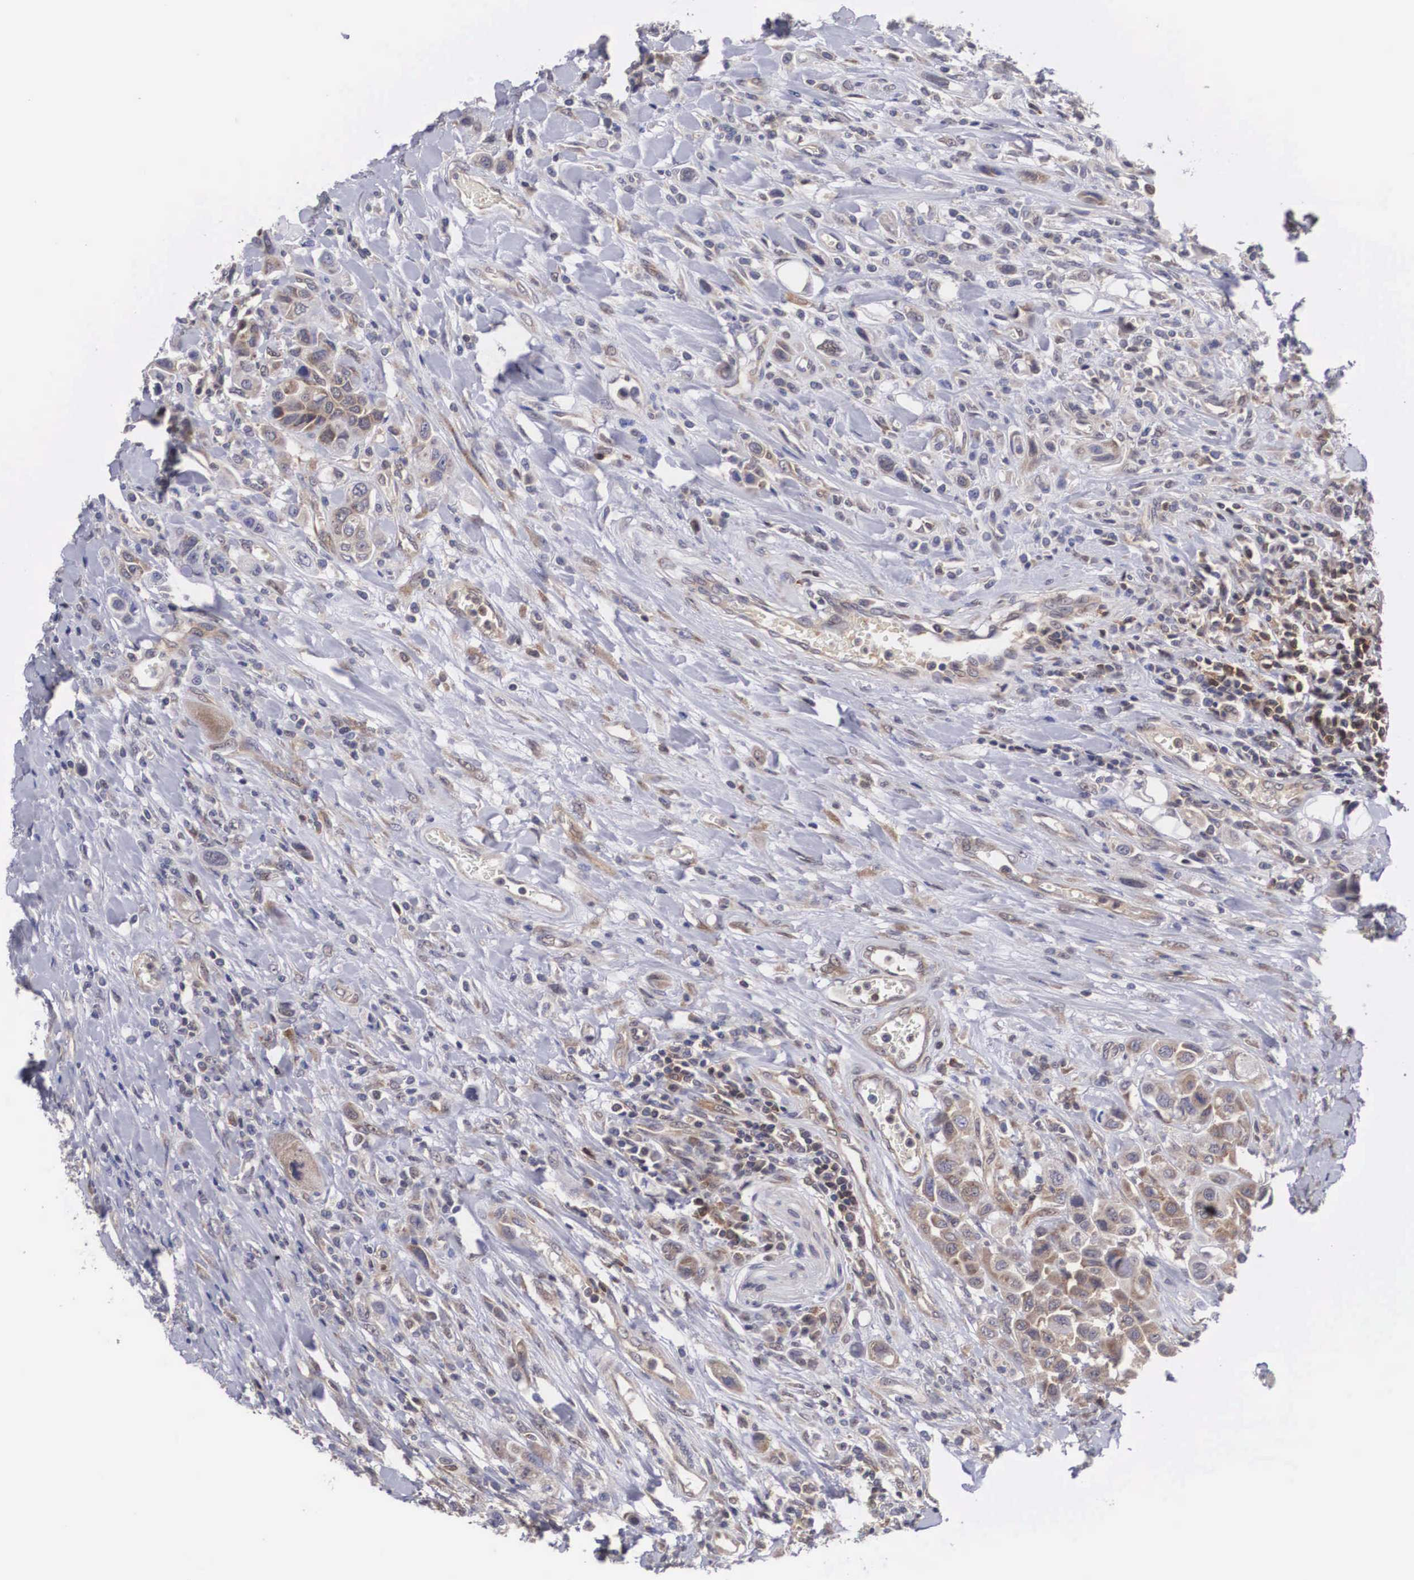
{"staining": {"intensity": "weak", "quantity": ">75%", "location": "cytoplasmic/membranous"}, "tissue": "urothelial cancer", "cell_type": "Tumor cells", "image_type": "cancer", "snomed": [{"axis": "morphology", "description": "Urothelial carcinoma, High grade"}, {"axis": "topography", "description": "Urinary bladder"}], "caption": "Immunohistochemical staining of human urothelial carcinoma (high-grade) exhibits low levels of weak cytoplasmic/membranous protein positivity in approximately >75% of tumor cells. The protein is shown in brown color, while the nuclei are stained blue.", "gene": "ADSL", "patient": {"sex": "male", "age": 50}}